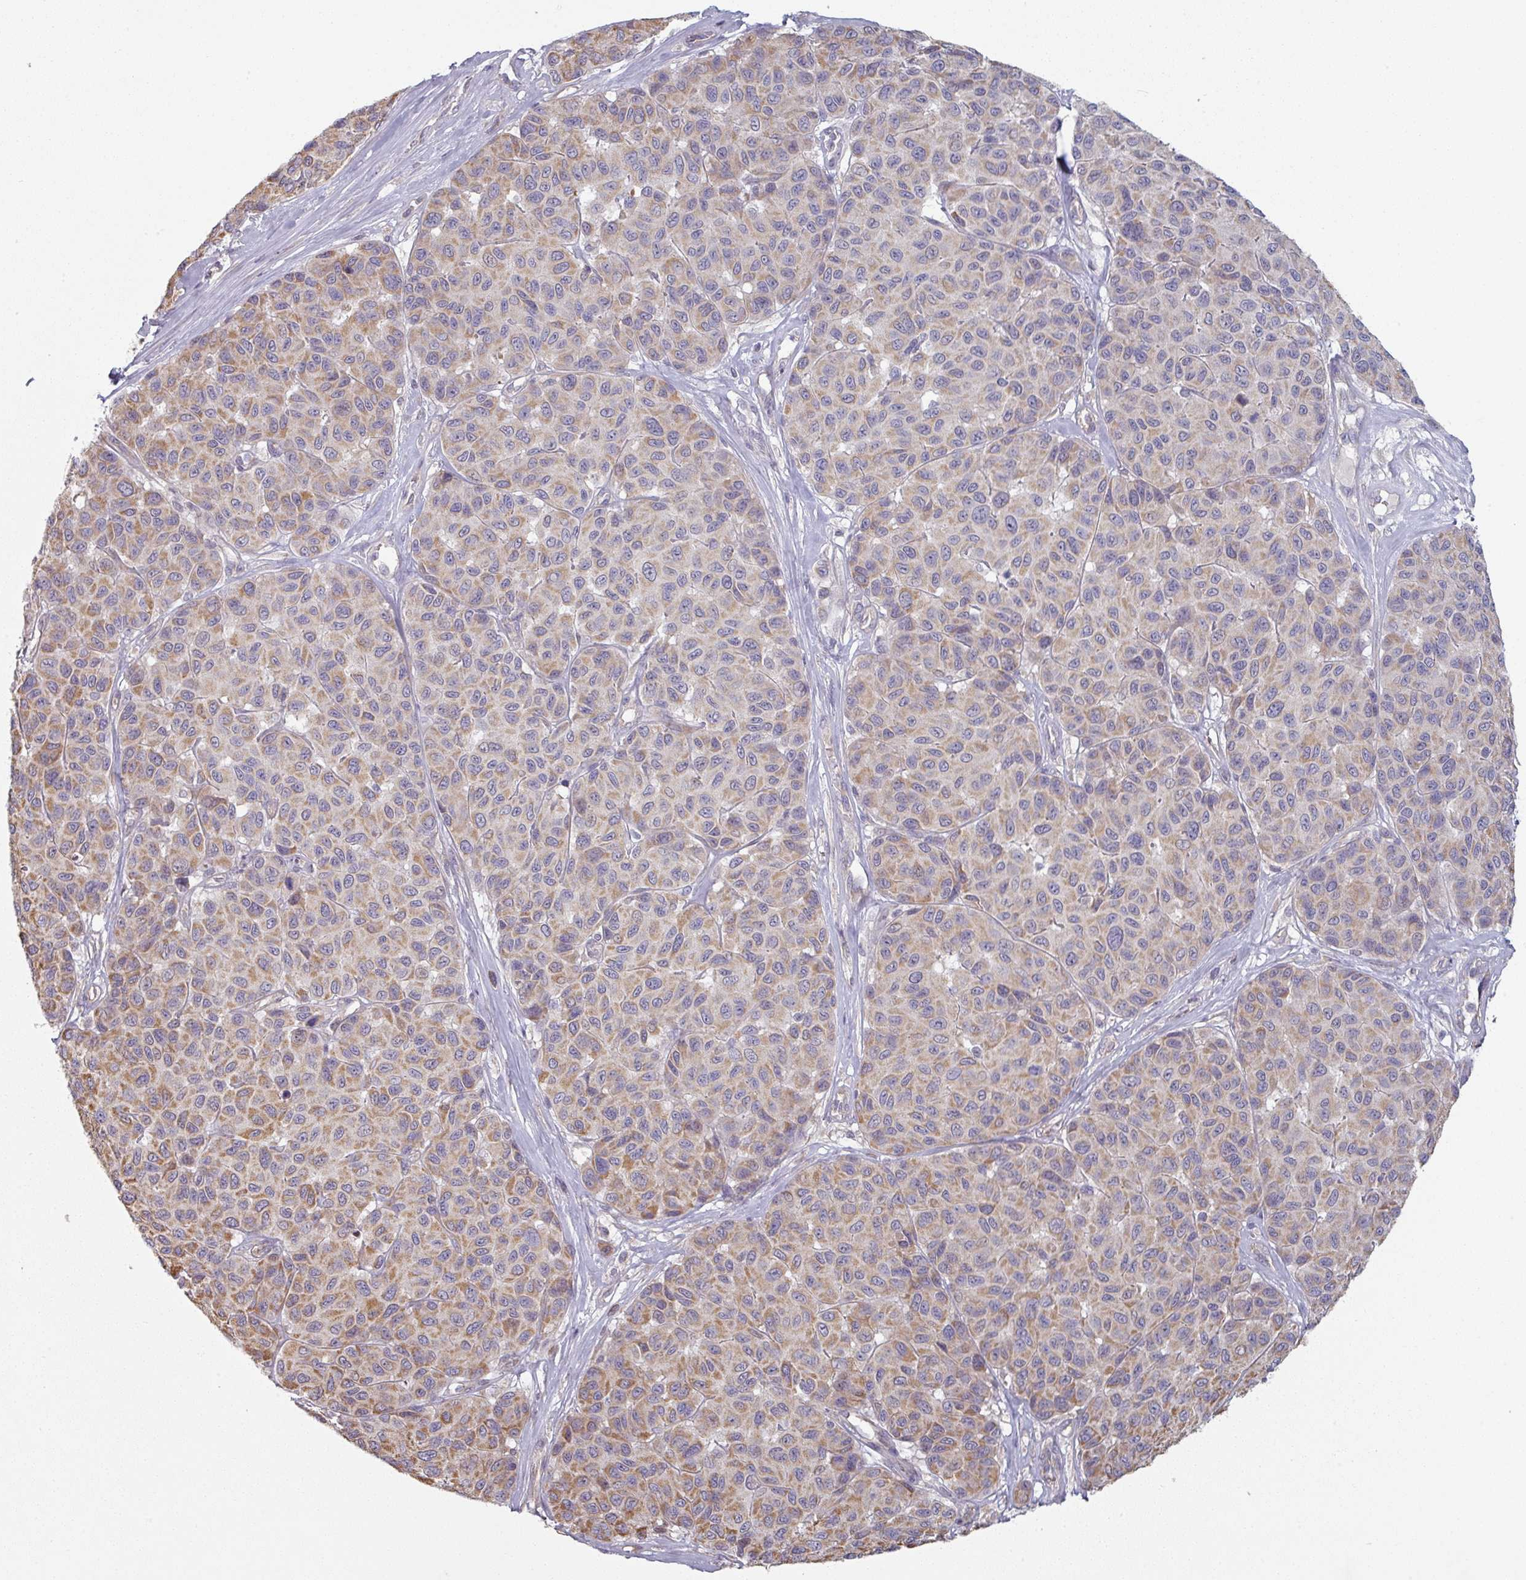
{"staining": {"intensity": "moderate", "quantity": "25%-75%", "location": "cytoplasmic/membranous"}, "tissue": "melanoma", "cell_type": "Tumor cells", "image_type": "cancer", "snomed": [{"axis": "morphology", "description": "Malignant melanoma, NOS"}, {"axis": "topography", "description": "Skin"}], "caption": "A high-resolution micrograph shows immunohistochemistry staining of melanoma, which demonstrates moderate cytoplasmic/membranous staining in approximately 25%-75% of tumor cells.", "gene": "PLEKHJ1", "patient": {"sex": "female", "age": 66}}